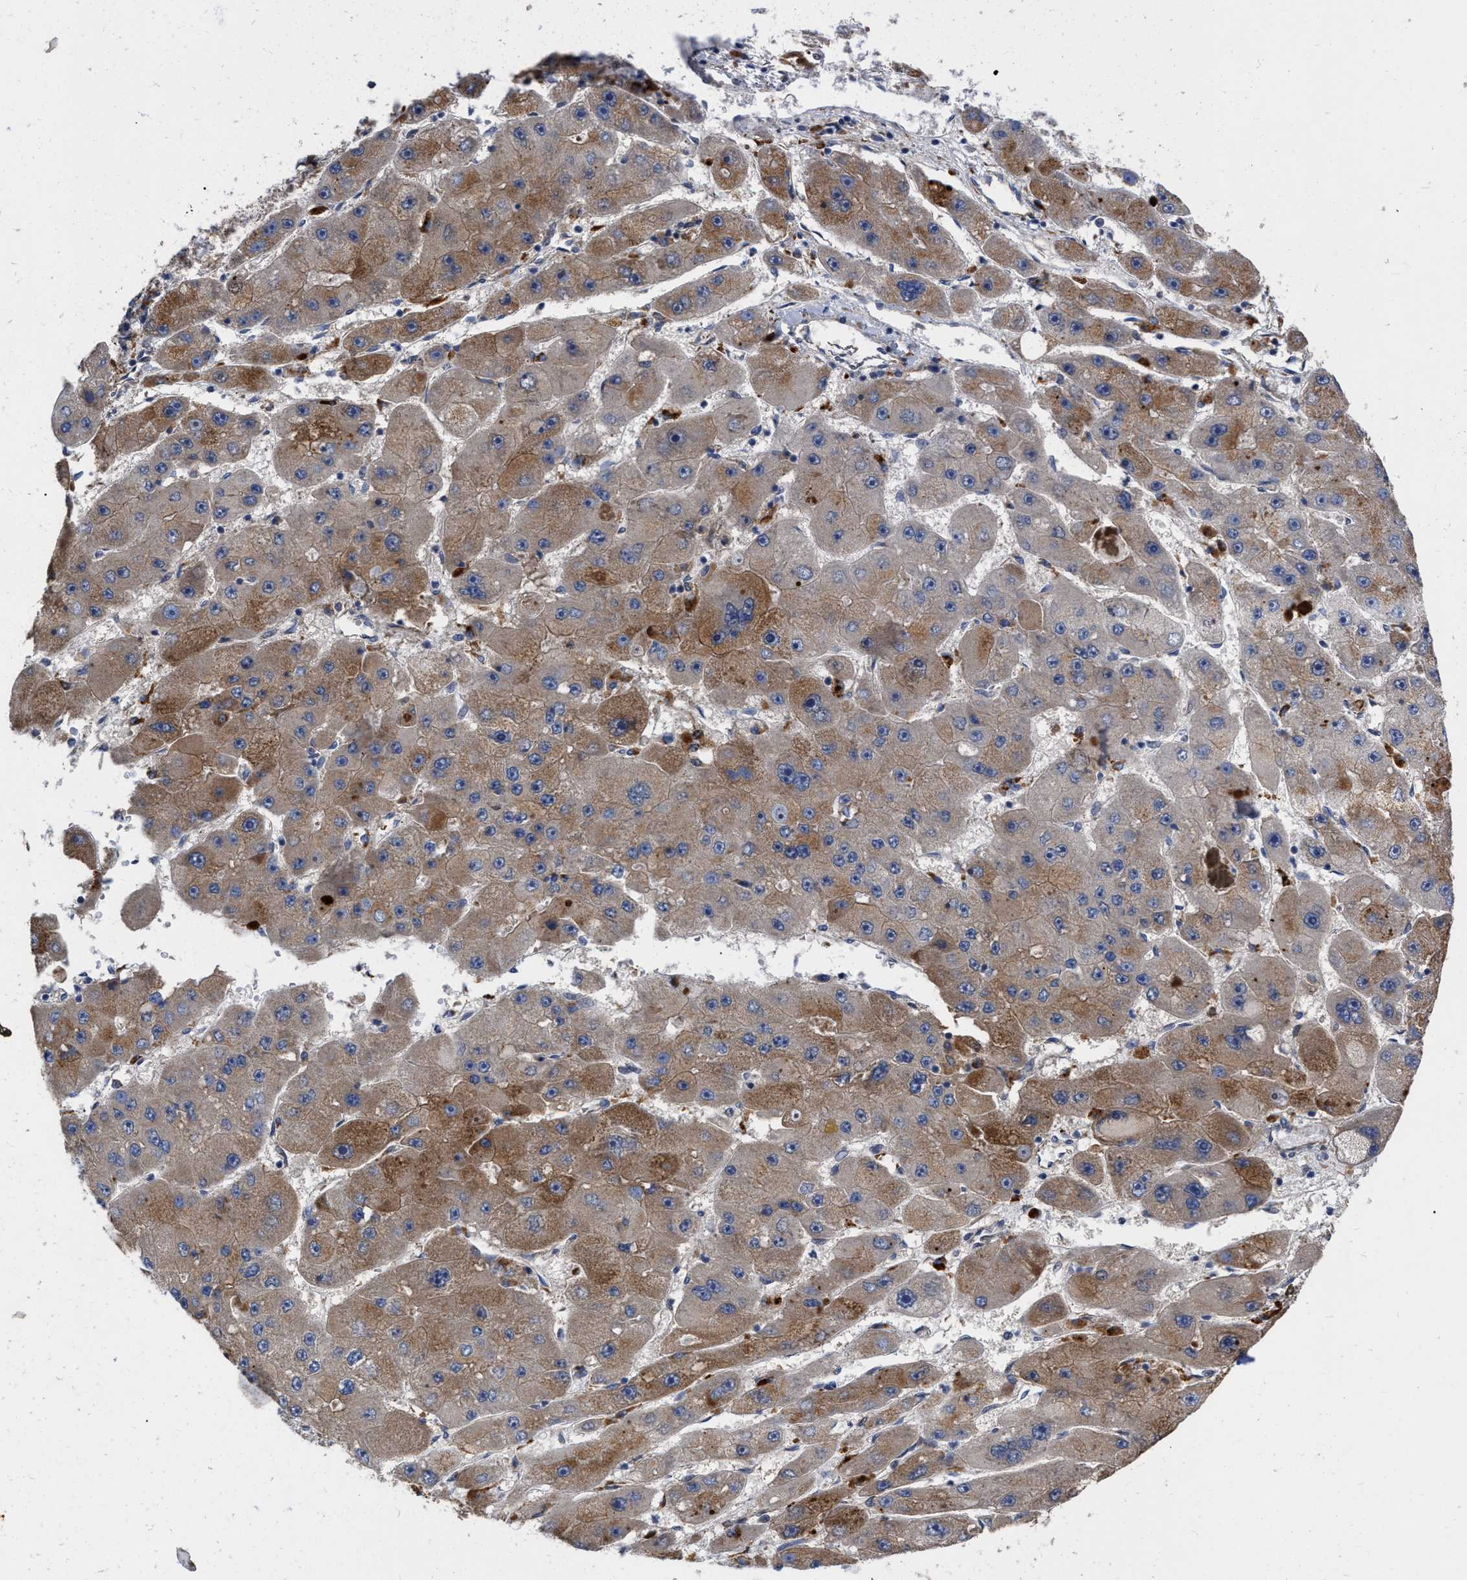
{"staining": {"intensity": "moderate", "quantity": "25%-75%", "location": "cytoplasmic/membranous"}, "tissue": "liver cancer", "cell_type": "Tumor cells", "image_type": "cancer", "snomed": [{"axis": "morphology", "description": "Carcinoma, Hepatocellular, NOS"}, {"axis": "topography", "description": "Liver"}], "caption": "Human liver hepatocellular carcinoma stained with a brown dye reveals moderate cytoplasmic/membranous positive staining in about 25%-75% of tumor cells.", "gene": "MLST8", "patient": {"sex": "female", "age": 61}}